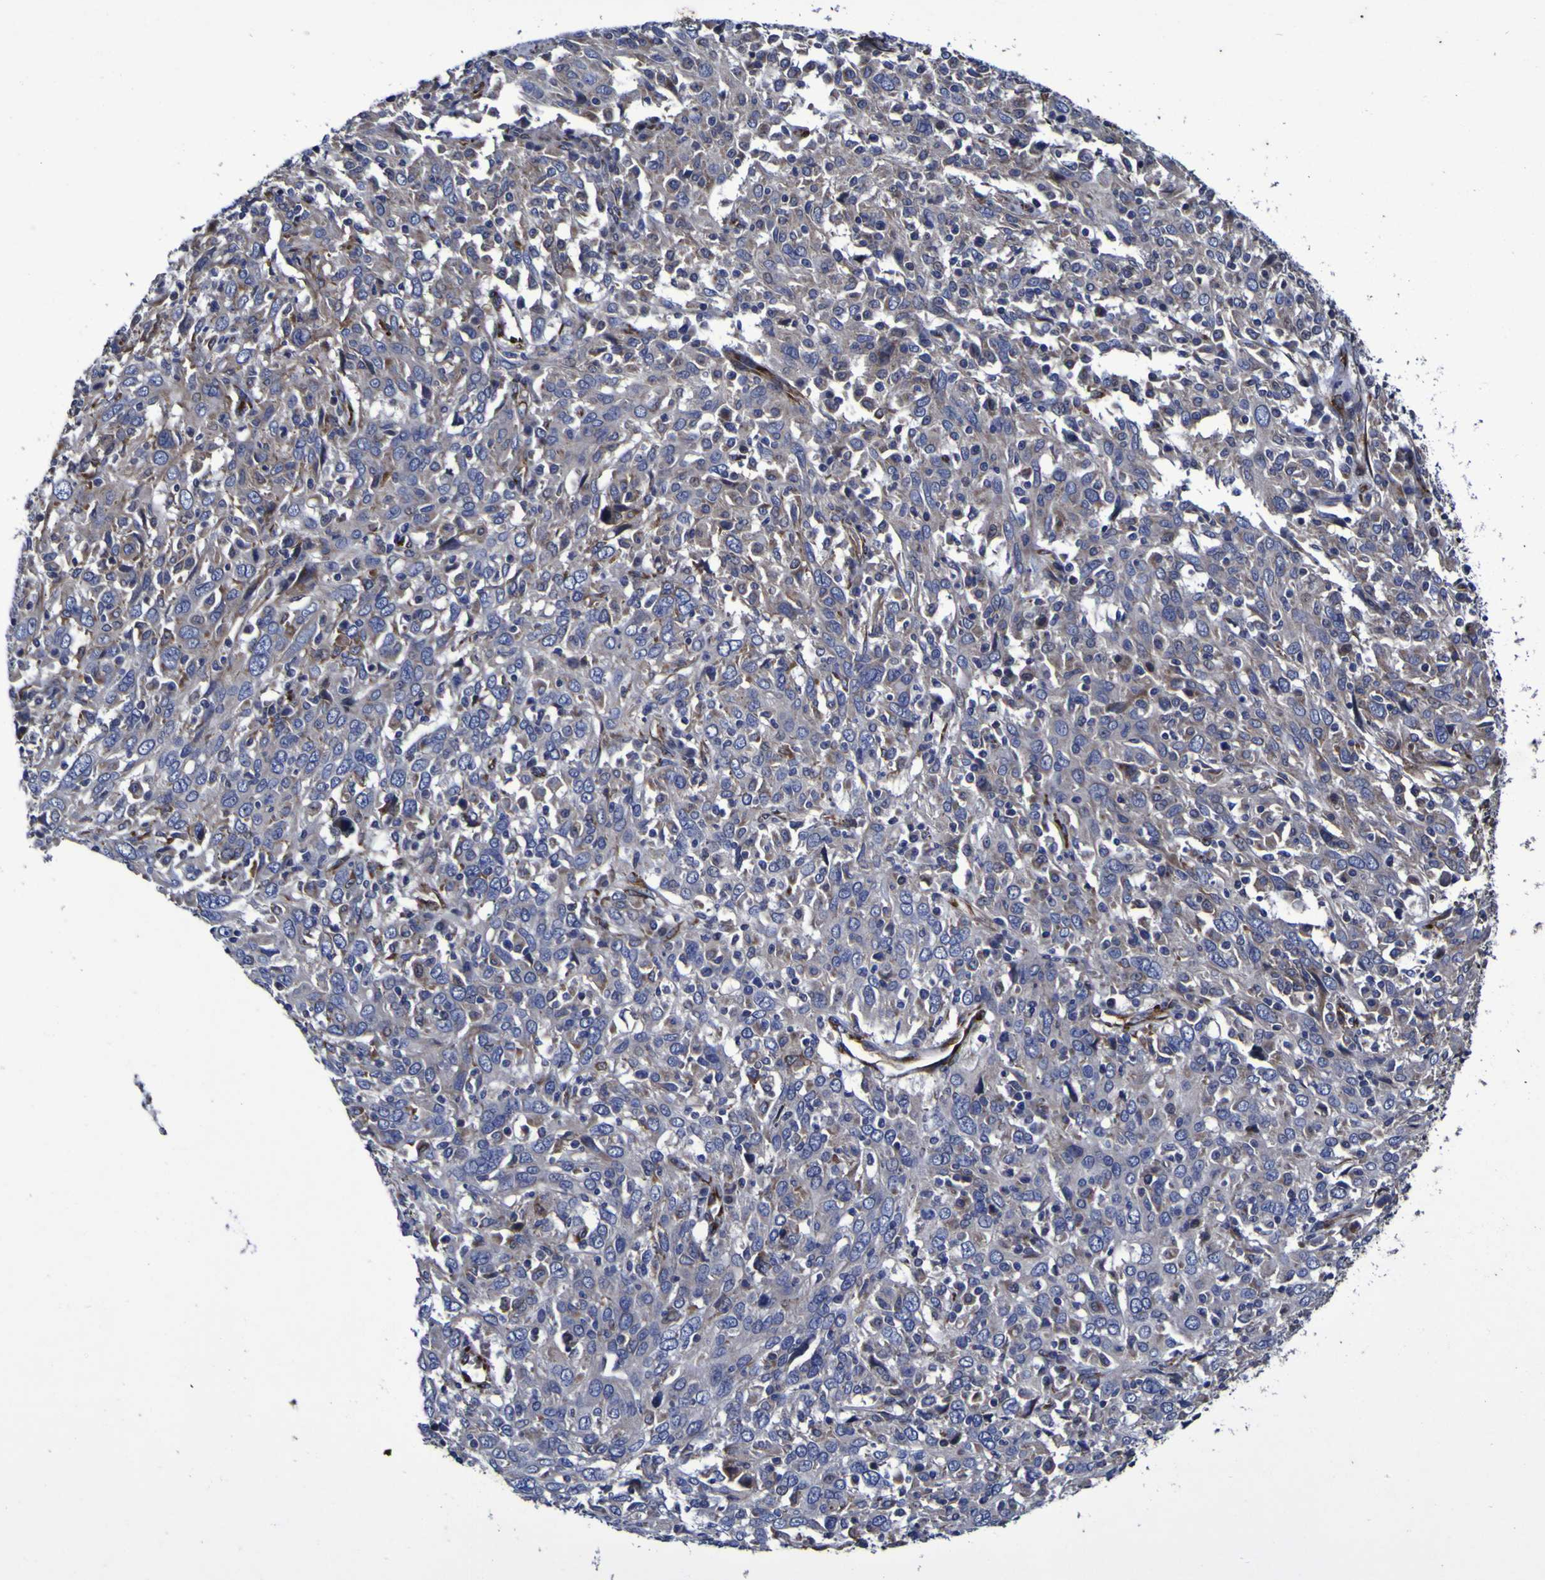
{"staining": {"intensity": "weak", "quantity": "<25%", "location": "cytoplasmic/membranous"}, "tissue": "cervical cancer", "cell_type": "Tumor cells", "image_type": "cancer", "snomed": [{"axis": "morphology", "description": "Squamous cell carcinoma, NOS"}, {"axis": "topography", "description": "Cervix"}], "caption": "The photomicrograph demonstrates no significant expression in tumor cells of cervical cancer (squamous cell carcinoma).", "gene": "P3H1", "patient": {"sex": "female", "age": 46}}